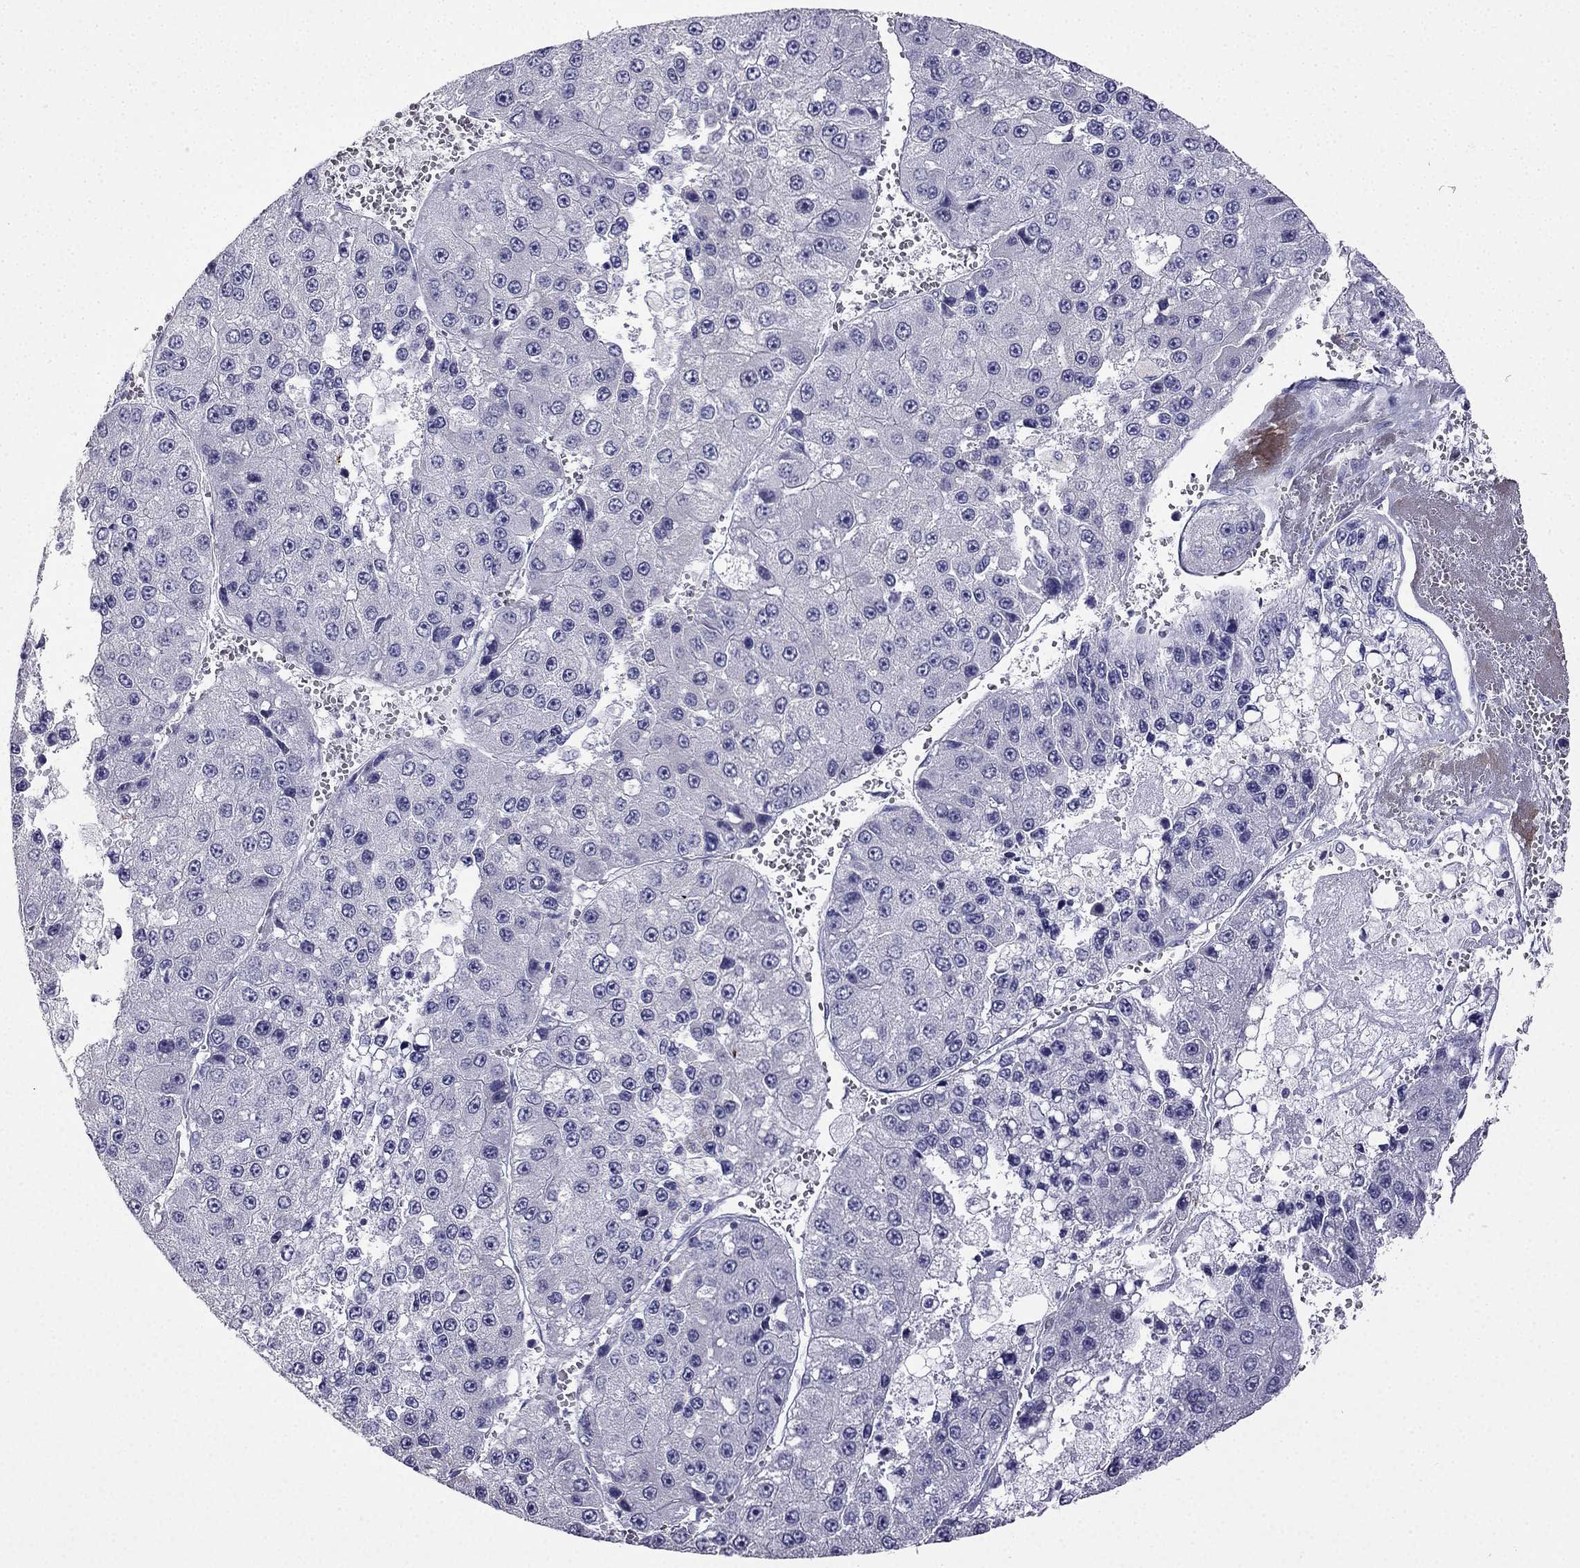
{"staining": {"intensity": "negative", "quantity": "none", "location": "none"}, "tissue": "liver cancer", "cell_type": "Tumor cells", "image_type": "cancer", "snomed": [{"axis": "morphology", "description": "Carcinoma, Hepatocellular, NOS"}, {"axis": "topography", "description": "Liver"}], "caption": "Tumor cells show no significant expression in liver hepatocellular carcinoma. (DAB immunohistochemistry (IHC) with hematoxylin counter stain).", "gene": "UHRF1", "patient": {"sex": "female", "age": 73}}